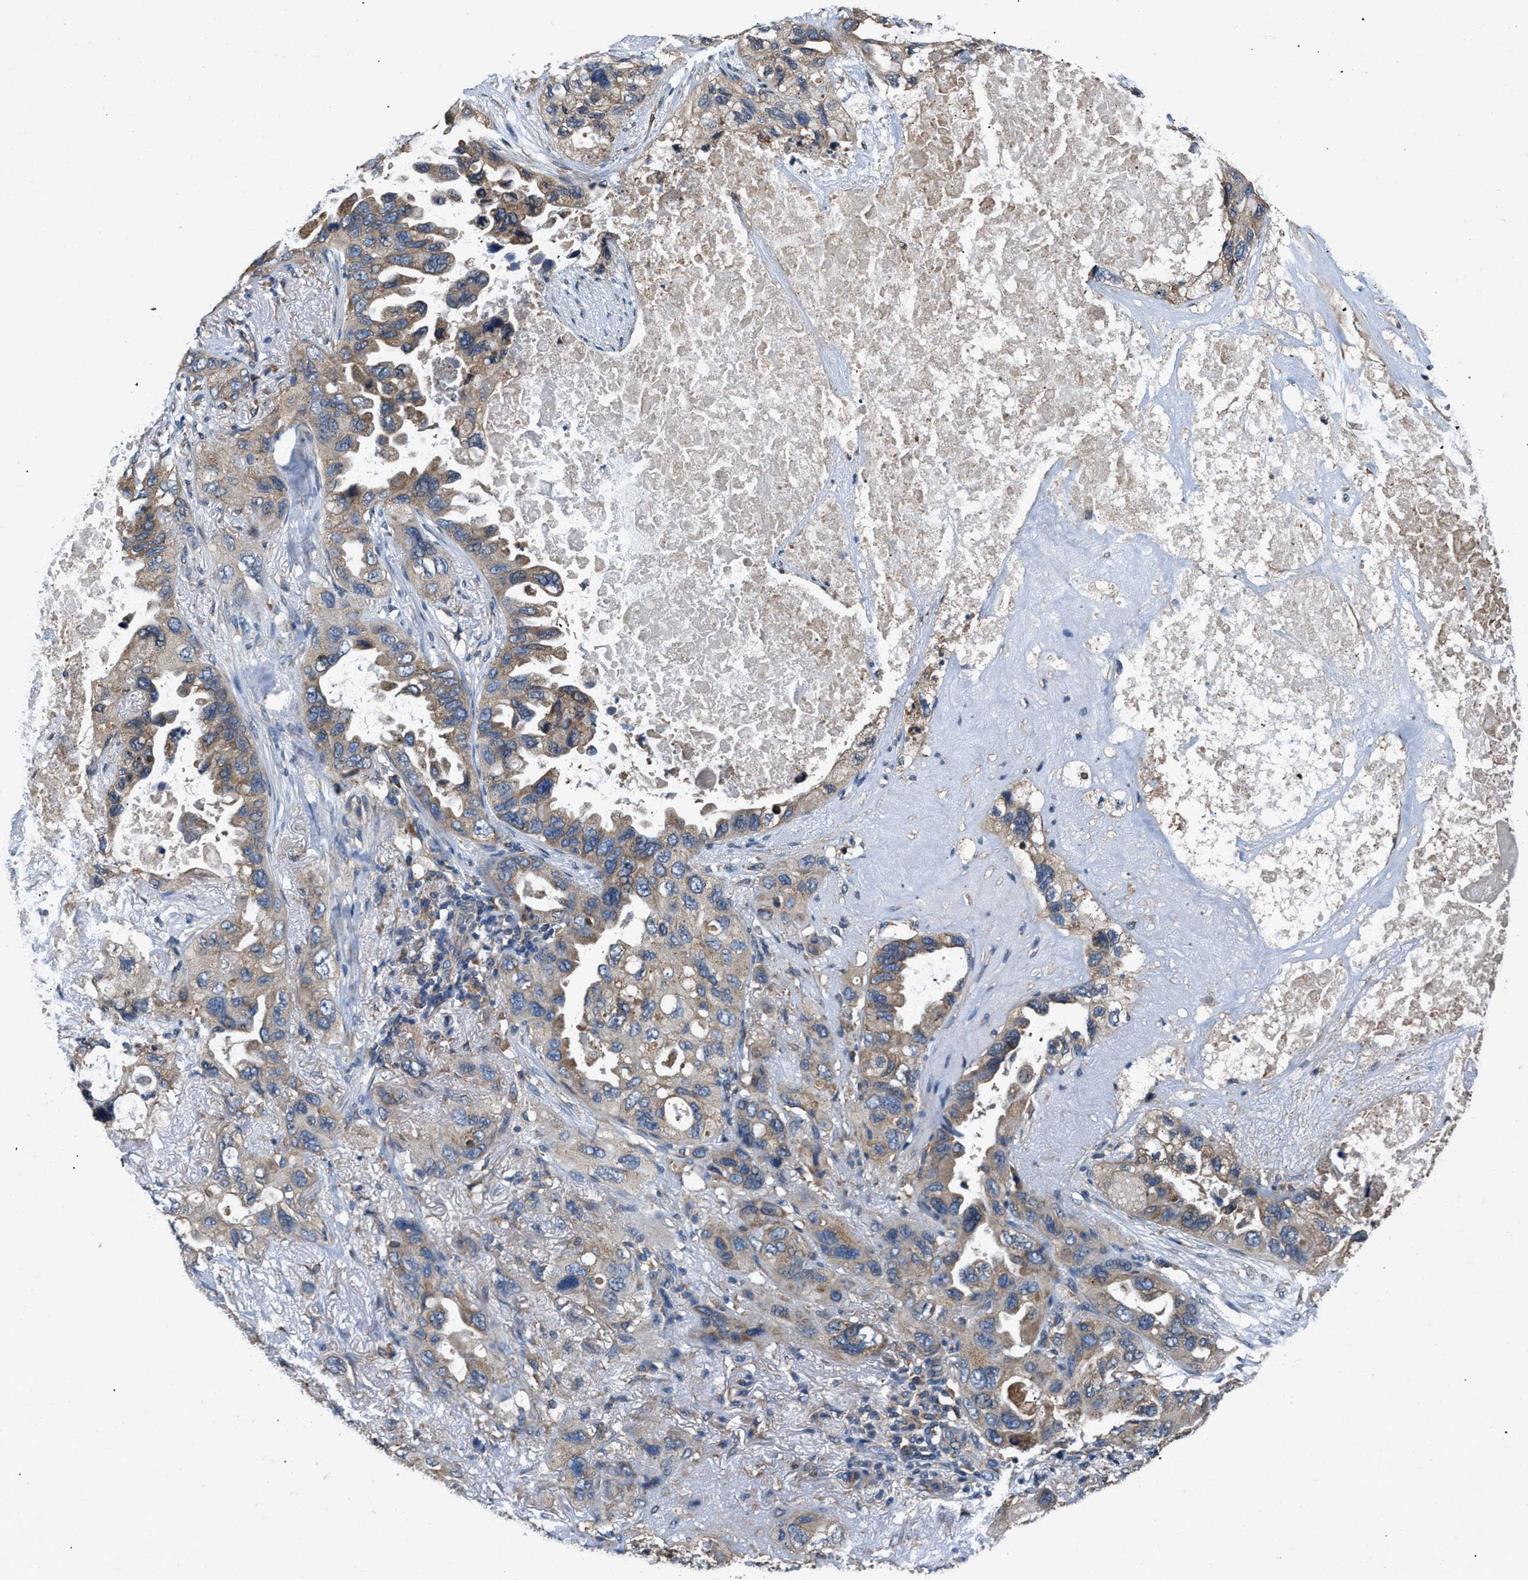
{"staining": {"intensity": "moderate", "quantity": ">75%", "location": "cytoplasmic/membranous"}, "tissue": "lung cancer", "cell_type": "Tumor cells", "image_type": "cancer", "snomed": [{"axis": "morphology", "description": "Squamous cell carcinoma, NOS"}, {"axis": "topography", "description": "Lung"}], "caption": "About >75% of tumor cells in human lung squamous cell carcinoma reveal moderate cytoplasmic/membranous protein expression as visualized by brown immunohistochemical staining.", "gene": "CEP128", "patient": {"sex": "female", "age": 73}}